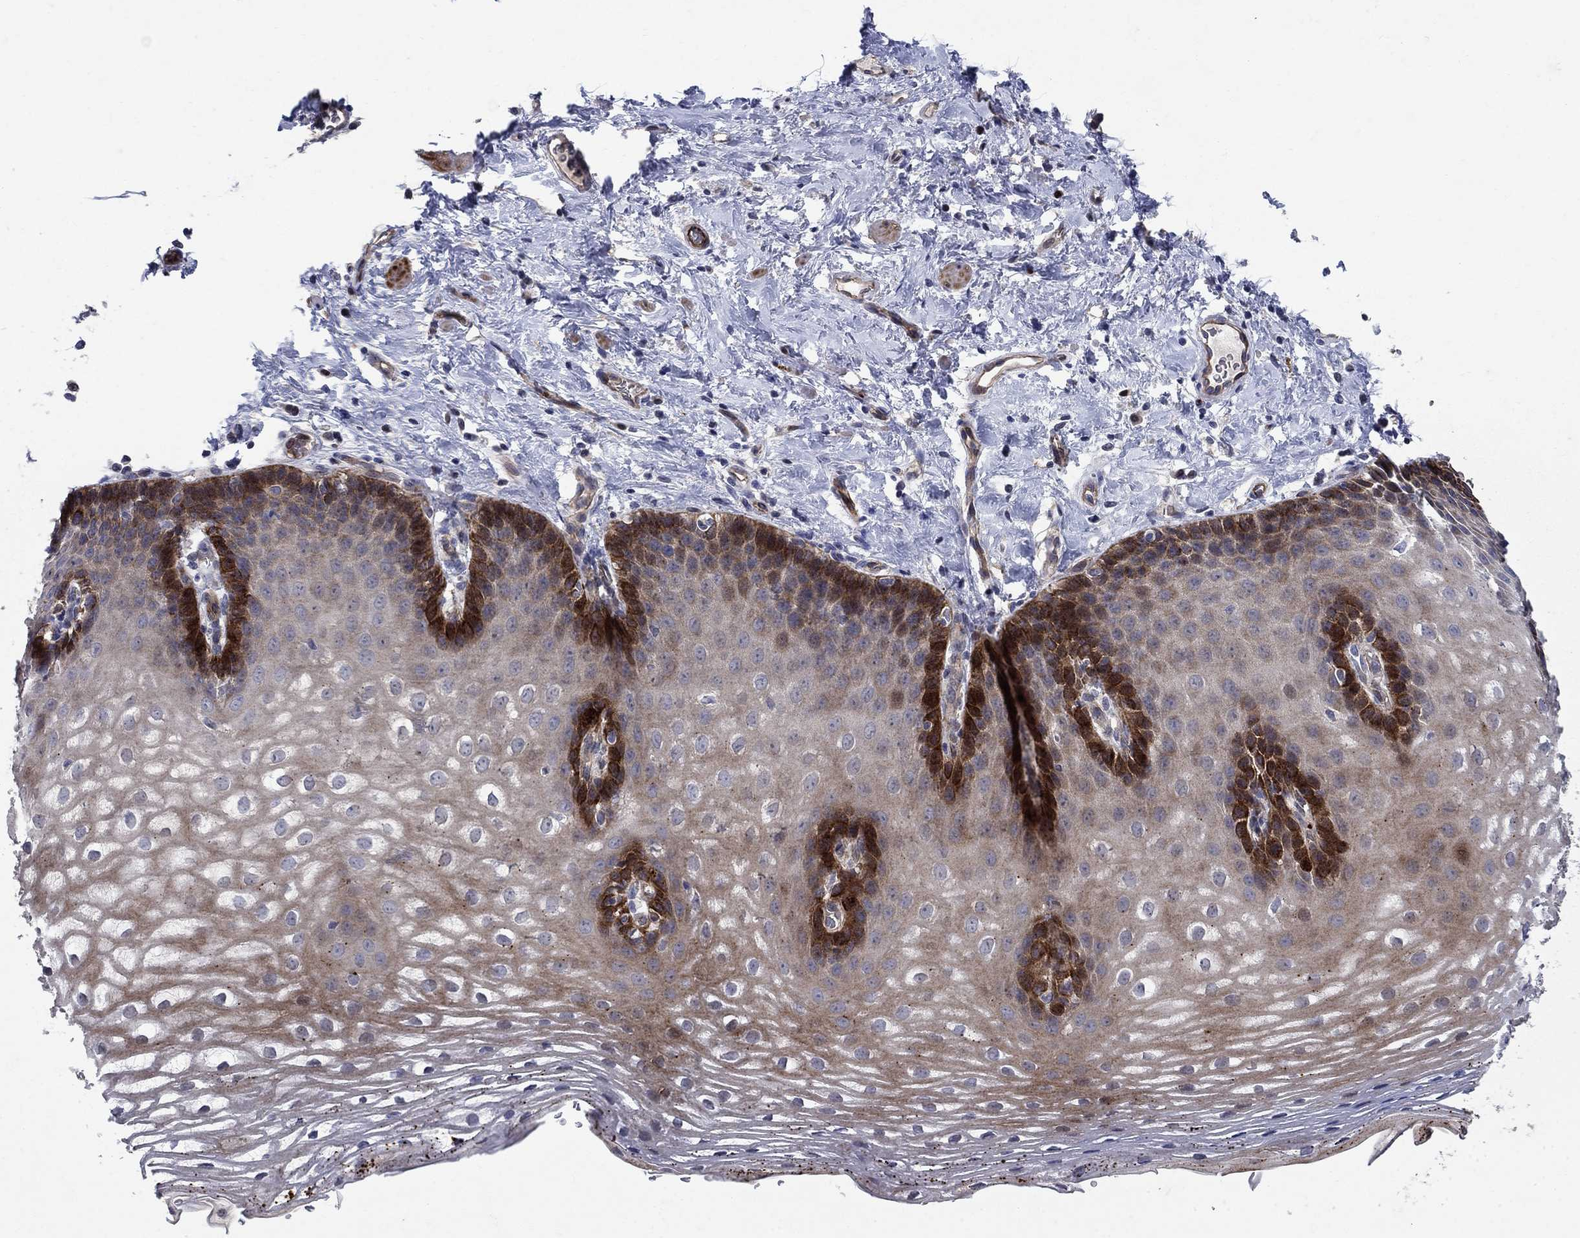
{"staining": {"intensity": "strong", "quantity": "25%-75%", "location": "cytoplasmic/membranous"}, "tissue": "esophagus", "cell_type": "Squamous epithelial cells", "image_type": "normal", "snomed": [{"axis": "morphology", "description": "Normal tissue, NOS"}, {"axis": "topography", "description": "Esophagus"}], "caption": "Human esophagus stained with a brown dye displays strong cytoplasmic/membranous positive expression in approximately 25%-75% of squamous epithelial cells.", "gene": "SLC7A1", "patient": {"sex": "male", "age": 64}}